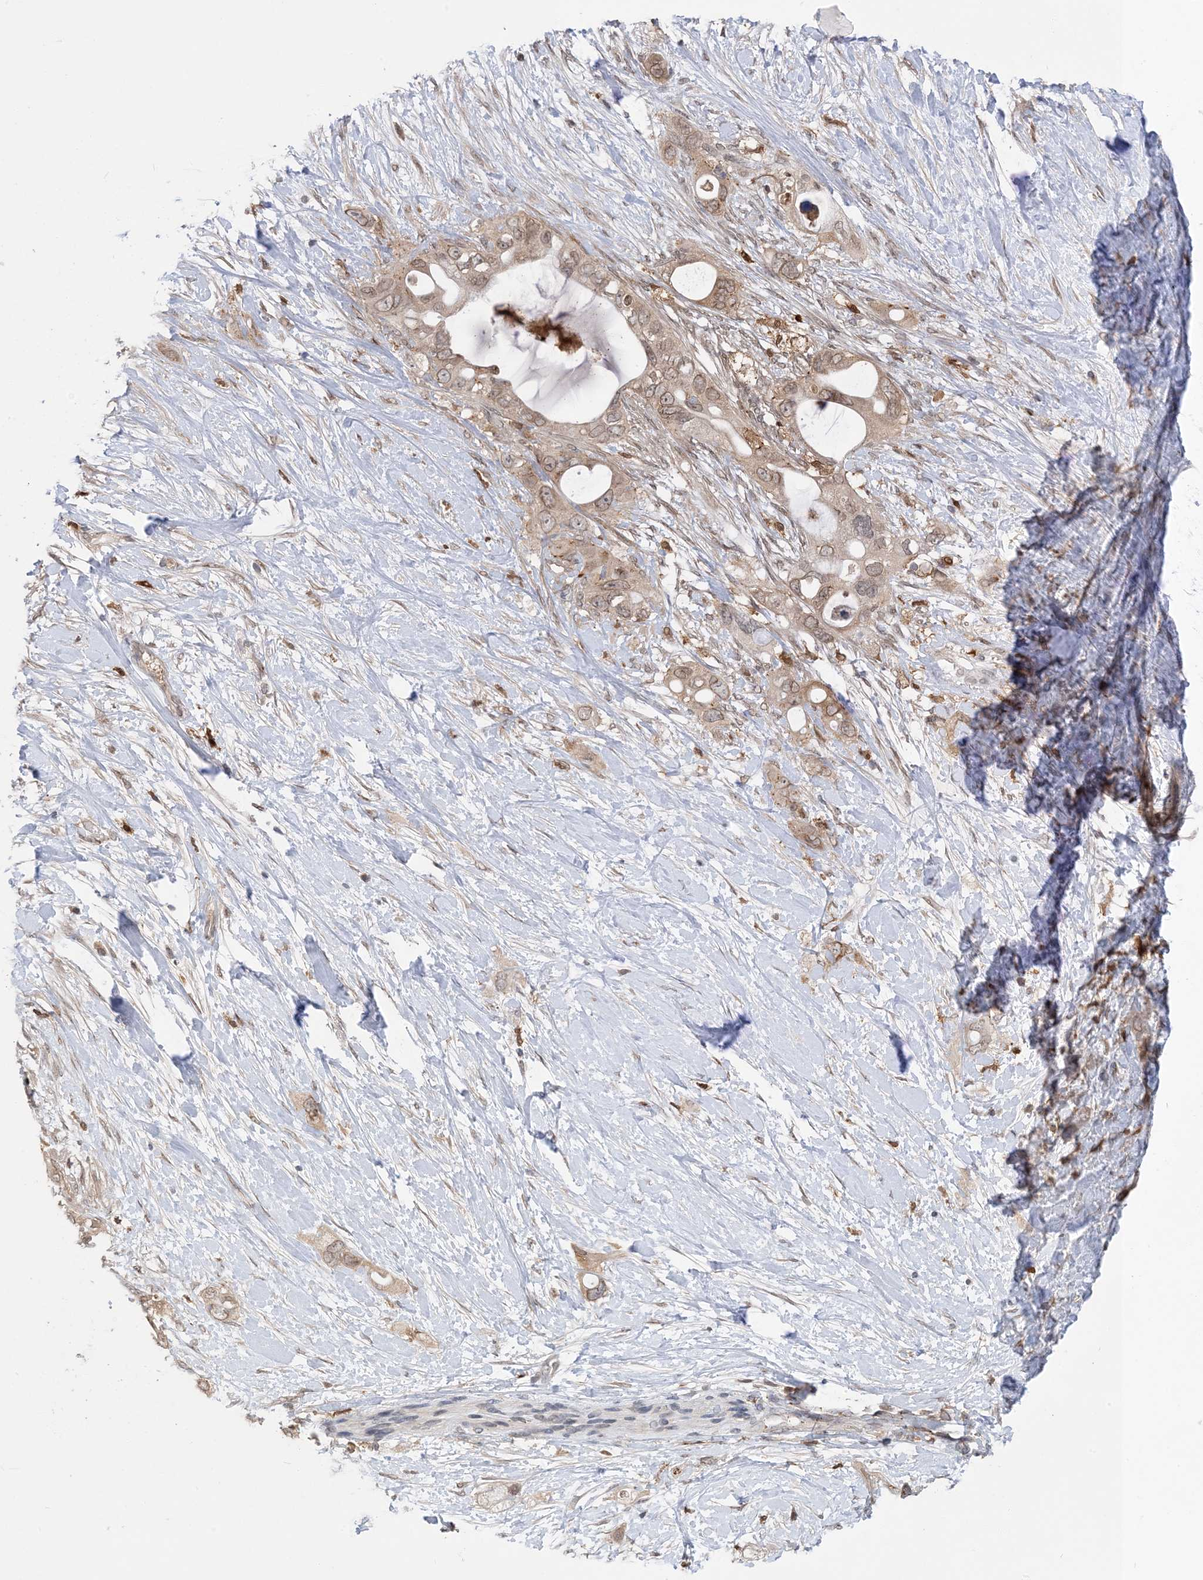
{"staining": {"intensity": "weak", "quantity": ">75%", "location": "cytoplasmic/membranous,nuclear"}, "tissue": "pancreatic cancer", "cell_type": "Tumor cells", "image_type": "cancer", "snomed": [{"axis": "morphology", "description": "Adenocarcinoma, NOS"}, {"axis": "topography", "description": "Pancreas"}], "caption": "High-magnification brightfield microscopy of pancreatic adenocarcinoma stained with DAB (3,3'-diaminobenzidine) (brown) and counterstained with hematoxylin (blue). tumor cells exhibit weak cytoplasmic/membranous and nuclear expression is present in about>75% of cells.", "gene": "NAGK", "patient": {"sex": "female", "age": 56}}